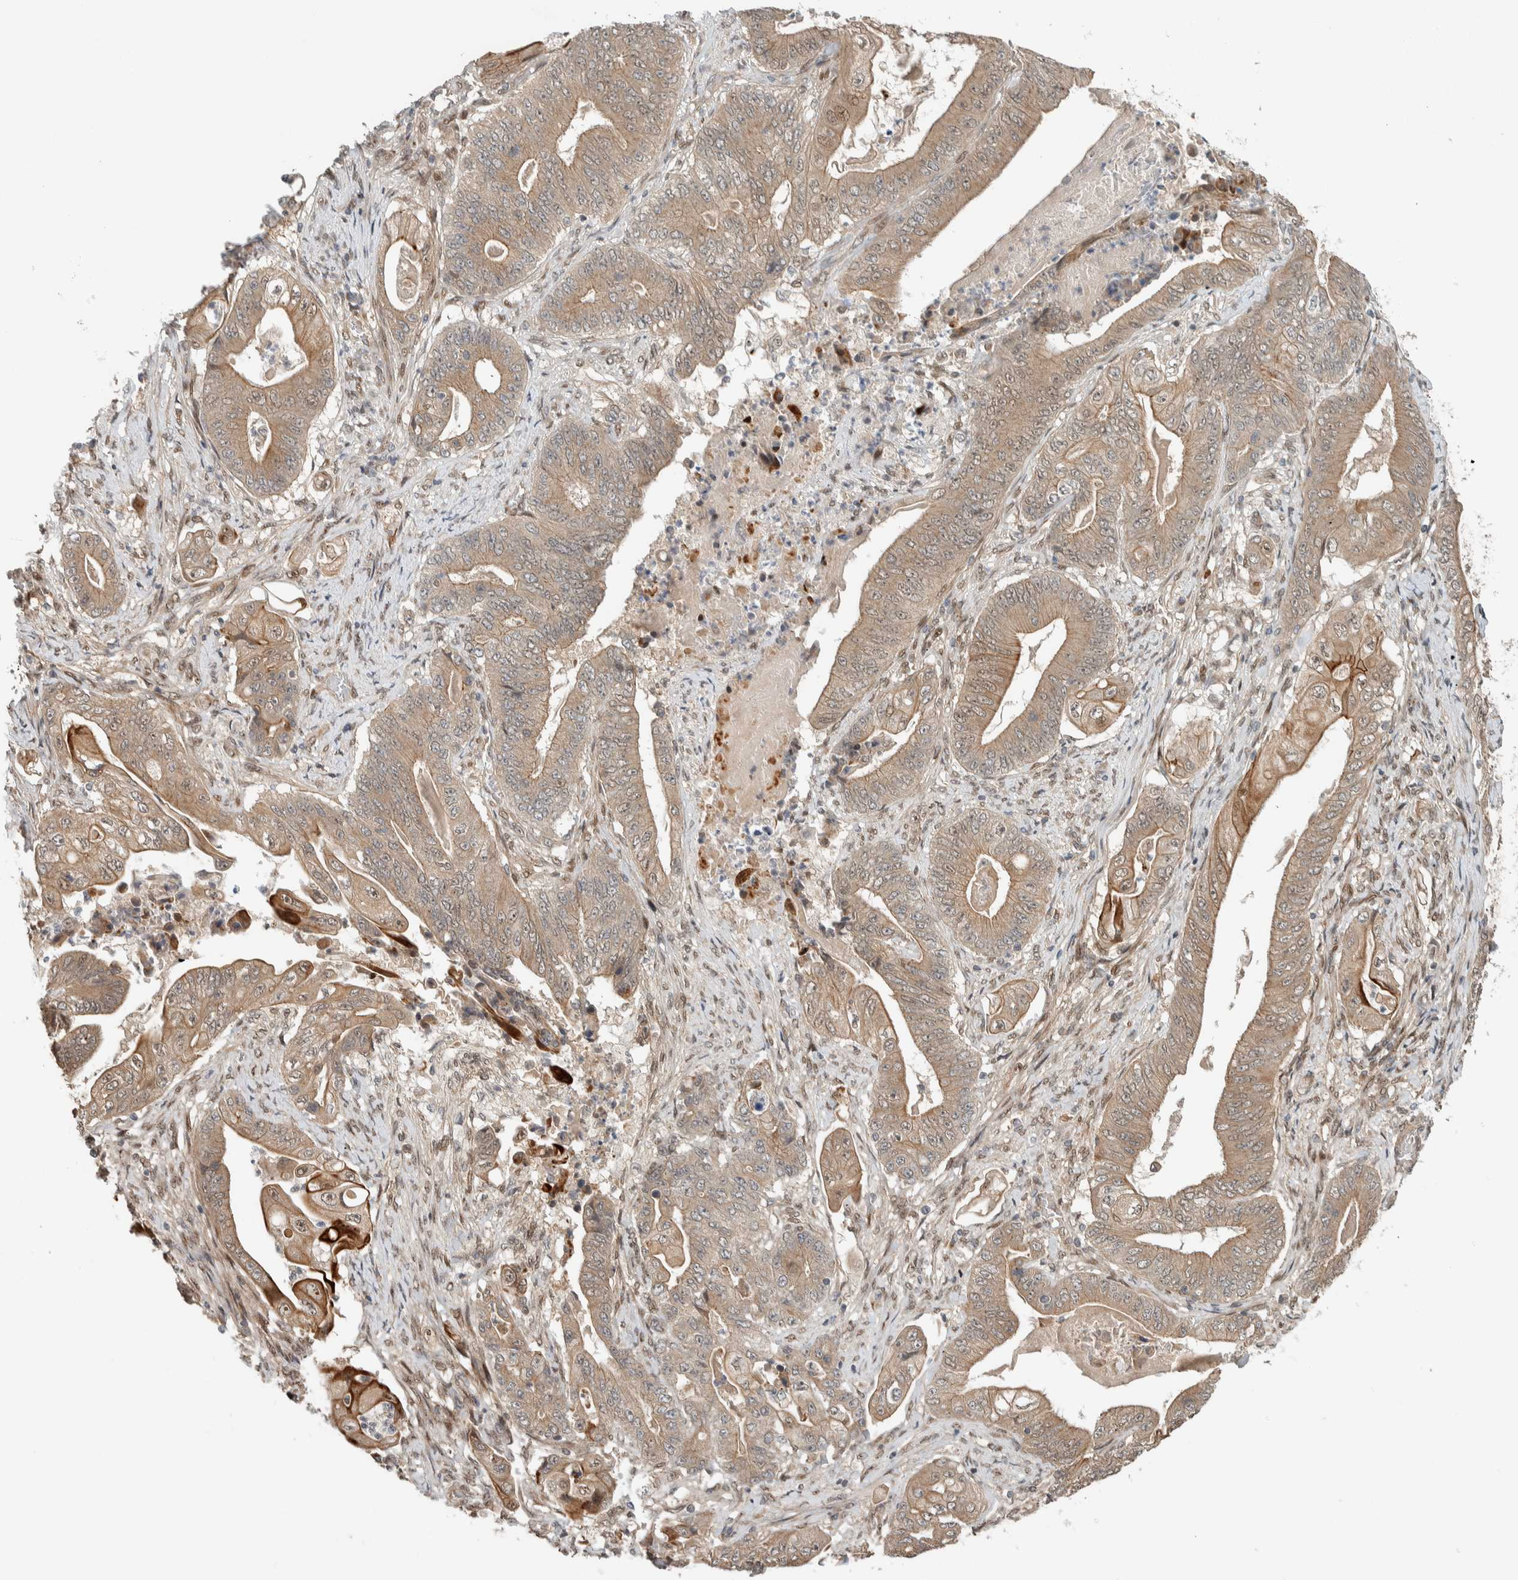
{"staining": {"intensity": "moderate", "quantity": ">75%", "location": "cytoplasmic/membranous"}, "tissue": "stomach cancer", "cell_type": "Tumor cells", "image_type": "cancer", "snomed": [{"axis": "morphology", "description": "Adenocarcinoma, NOS"}, {"axis": "topography", "description": "Stomach"}], "caption": "Immunohistochemistry (IHC) of human stomach cancer (adenocarcinoma) demonstrates medium levels of moderate cytoplasmic/membranous staining in approximately >75% of tumor cells.", "gene": "STXBP4", "patient": {"sex": "female", "age": 73}}